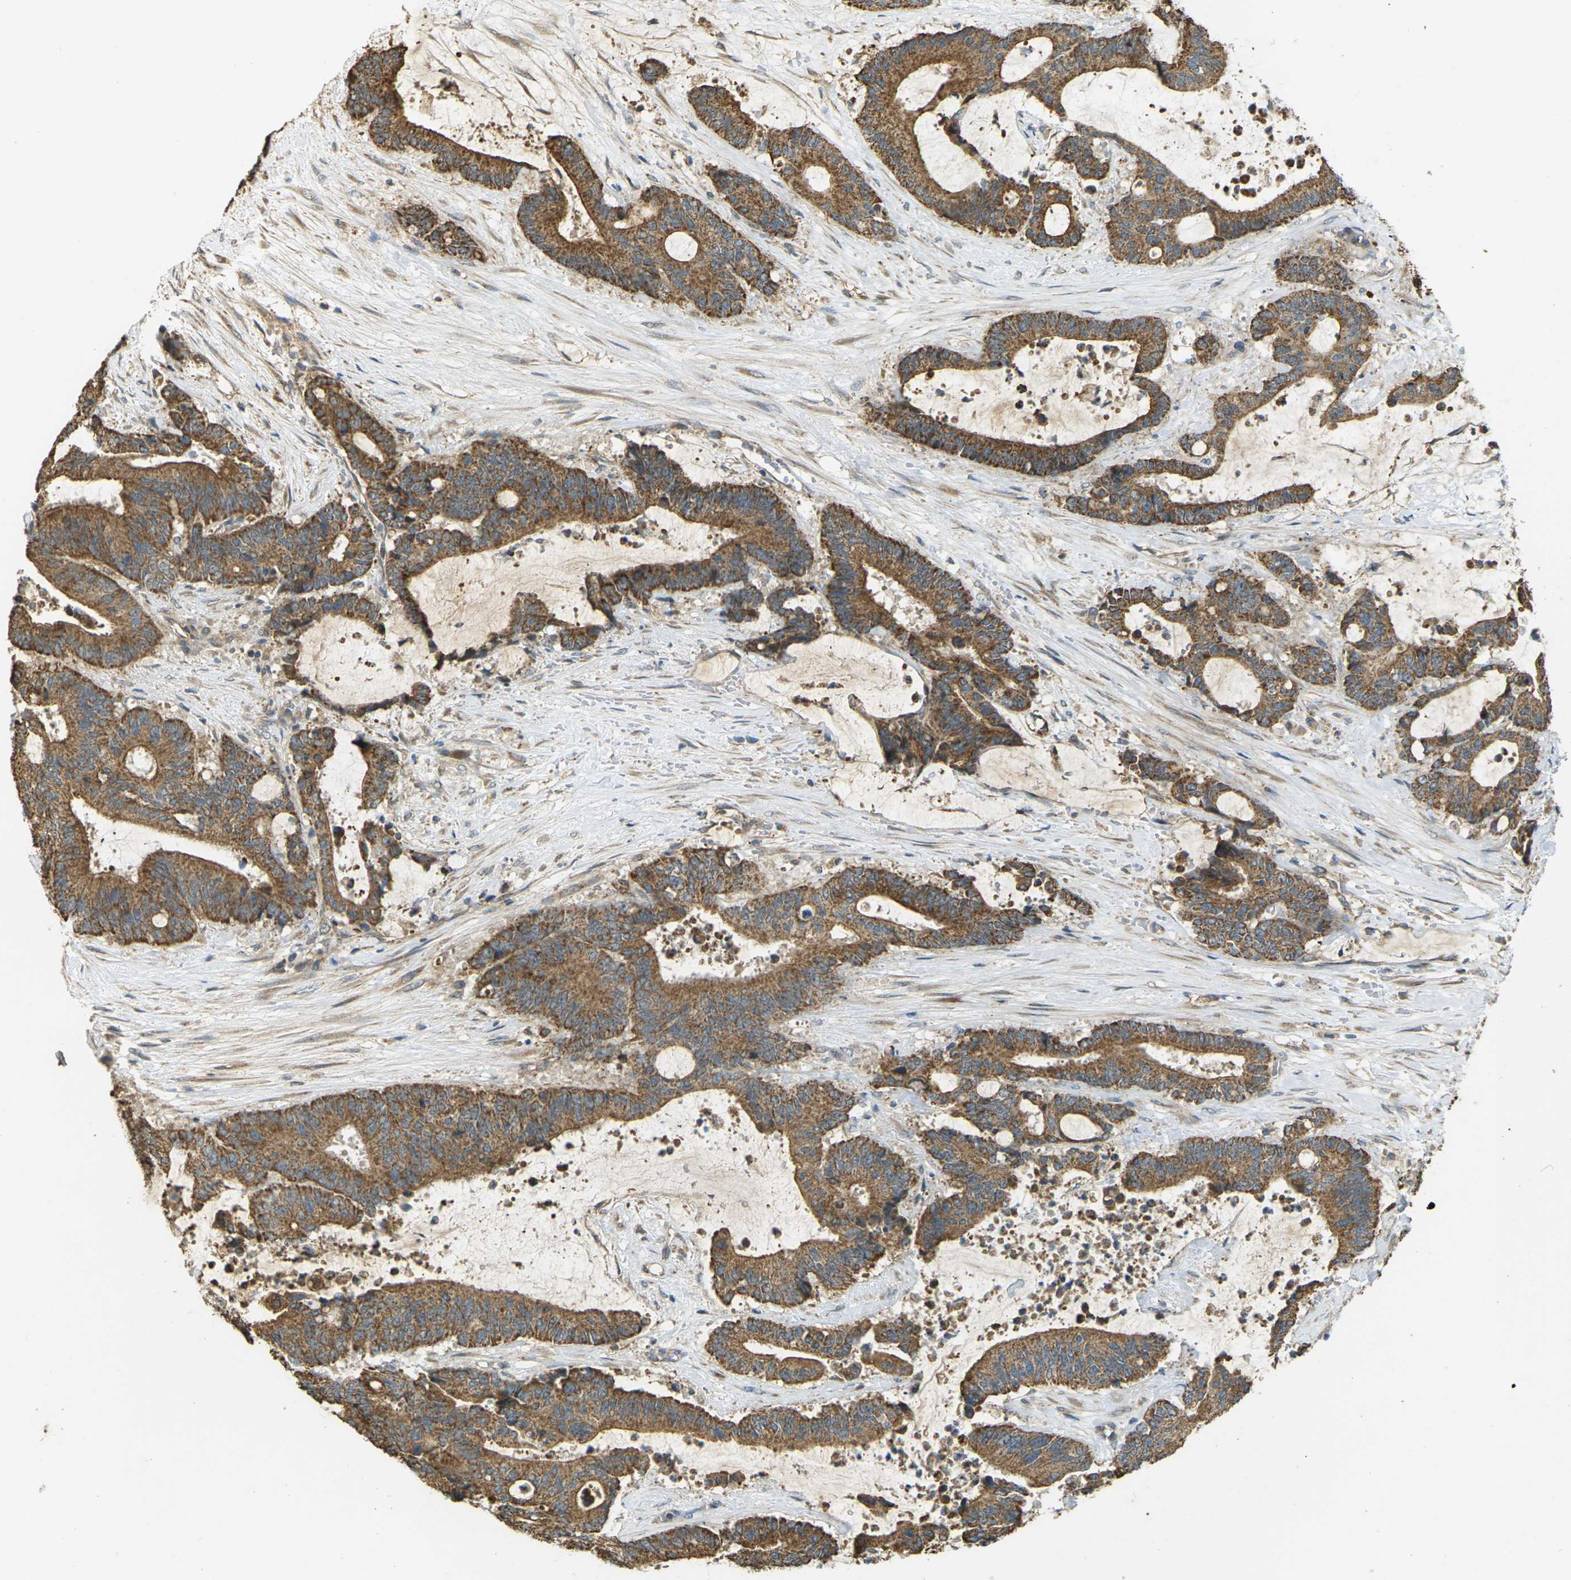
{"staining": {"intensity": "strong", "quantity": ">75%", "location": "cytoplasmic/membranous"}, "tissue": "liver cancer", "cell_type": "Tumor cells", "image_type": "cancer", "snomed": [{"axis": "morphology", "description": "Normal tissue, NOS"}, {"axis": "morphology", "description": "Cholangiocarcinoma"}, {"axis": "topography", "description": "Liver"}, {"axis": "topography", "description": "Peripheral nerve tissue"}], "caption": "IHC micrograph of neoplastic tissue: liver cancer stained using IHC reveals high levels of strong protein expression localized specifically in the cytoplasmic/membranous of tumor cells, appearing as a cytoplasmic/membranous brown color.", "gene": "KSR1", "patient": {"sex": "female", "age": 73}}